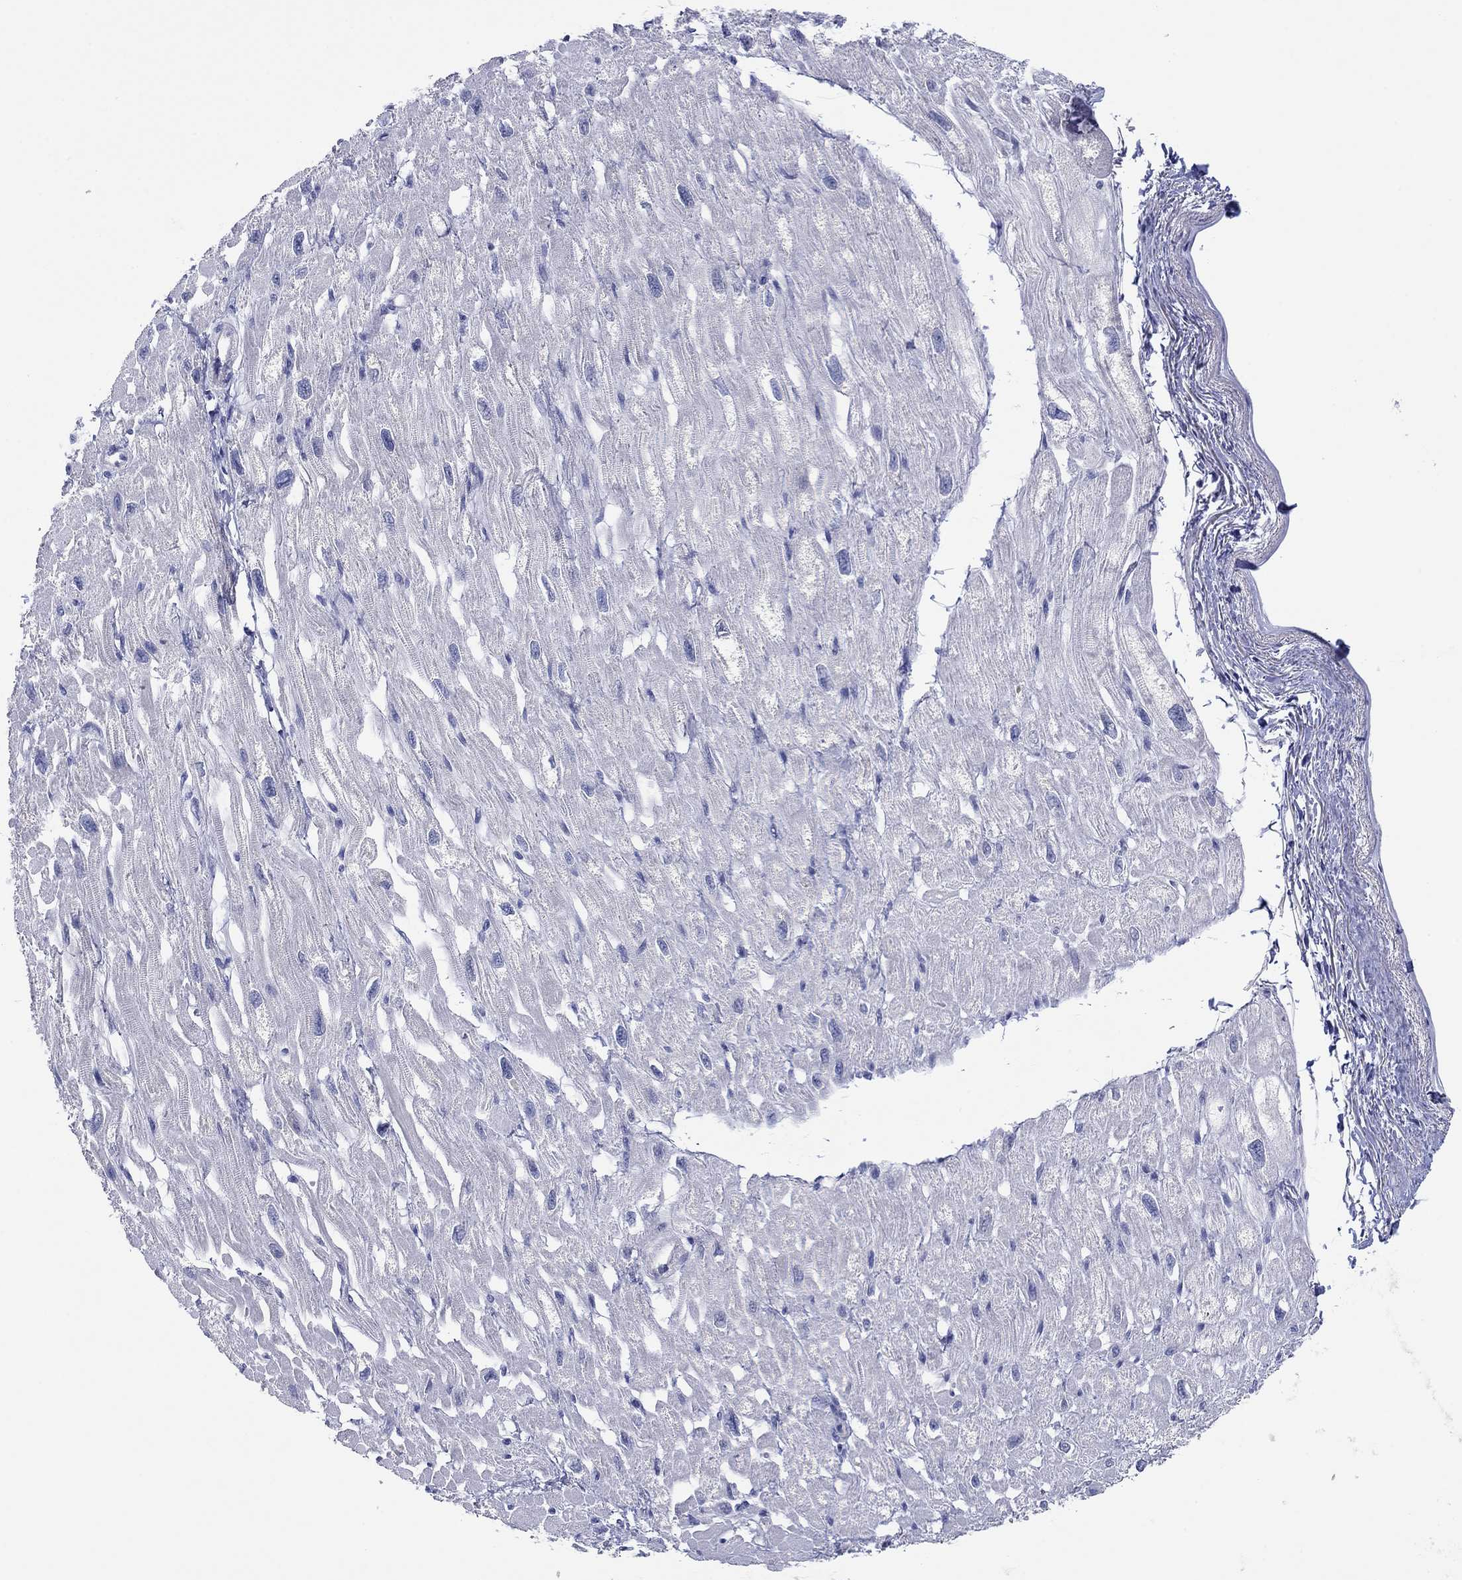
{"staining": {"intensity": "negative", "quantity": "none", "location": "none"}, "tissue": "heart muscle", "cell_type": "Cardiomyocytes", "image_type": "normal", "snomed": [{"axis": "morphology", "description": "Normal tissue, NOS"}, {"axis": "topography", "description": "Heart"}], "caption": "Human heart muscle stained for a protein using immunohistochemistry (IHC) demonstrates no expression in cardiomyocytes.", "gene": "MAGEB6", "patient": {"sex": "male", "age": 66}}